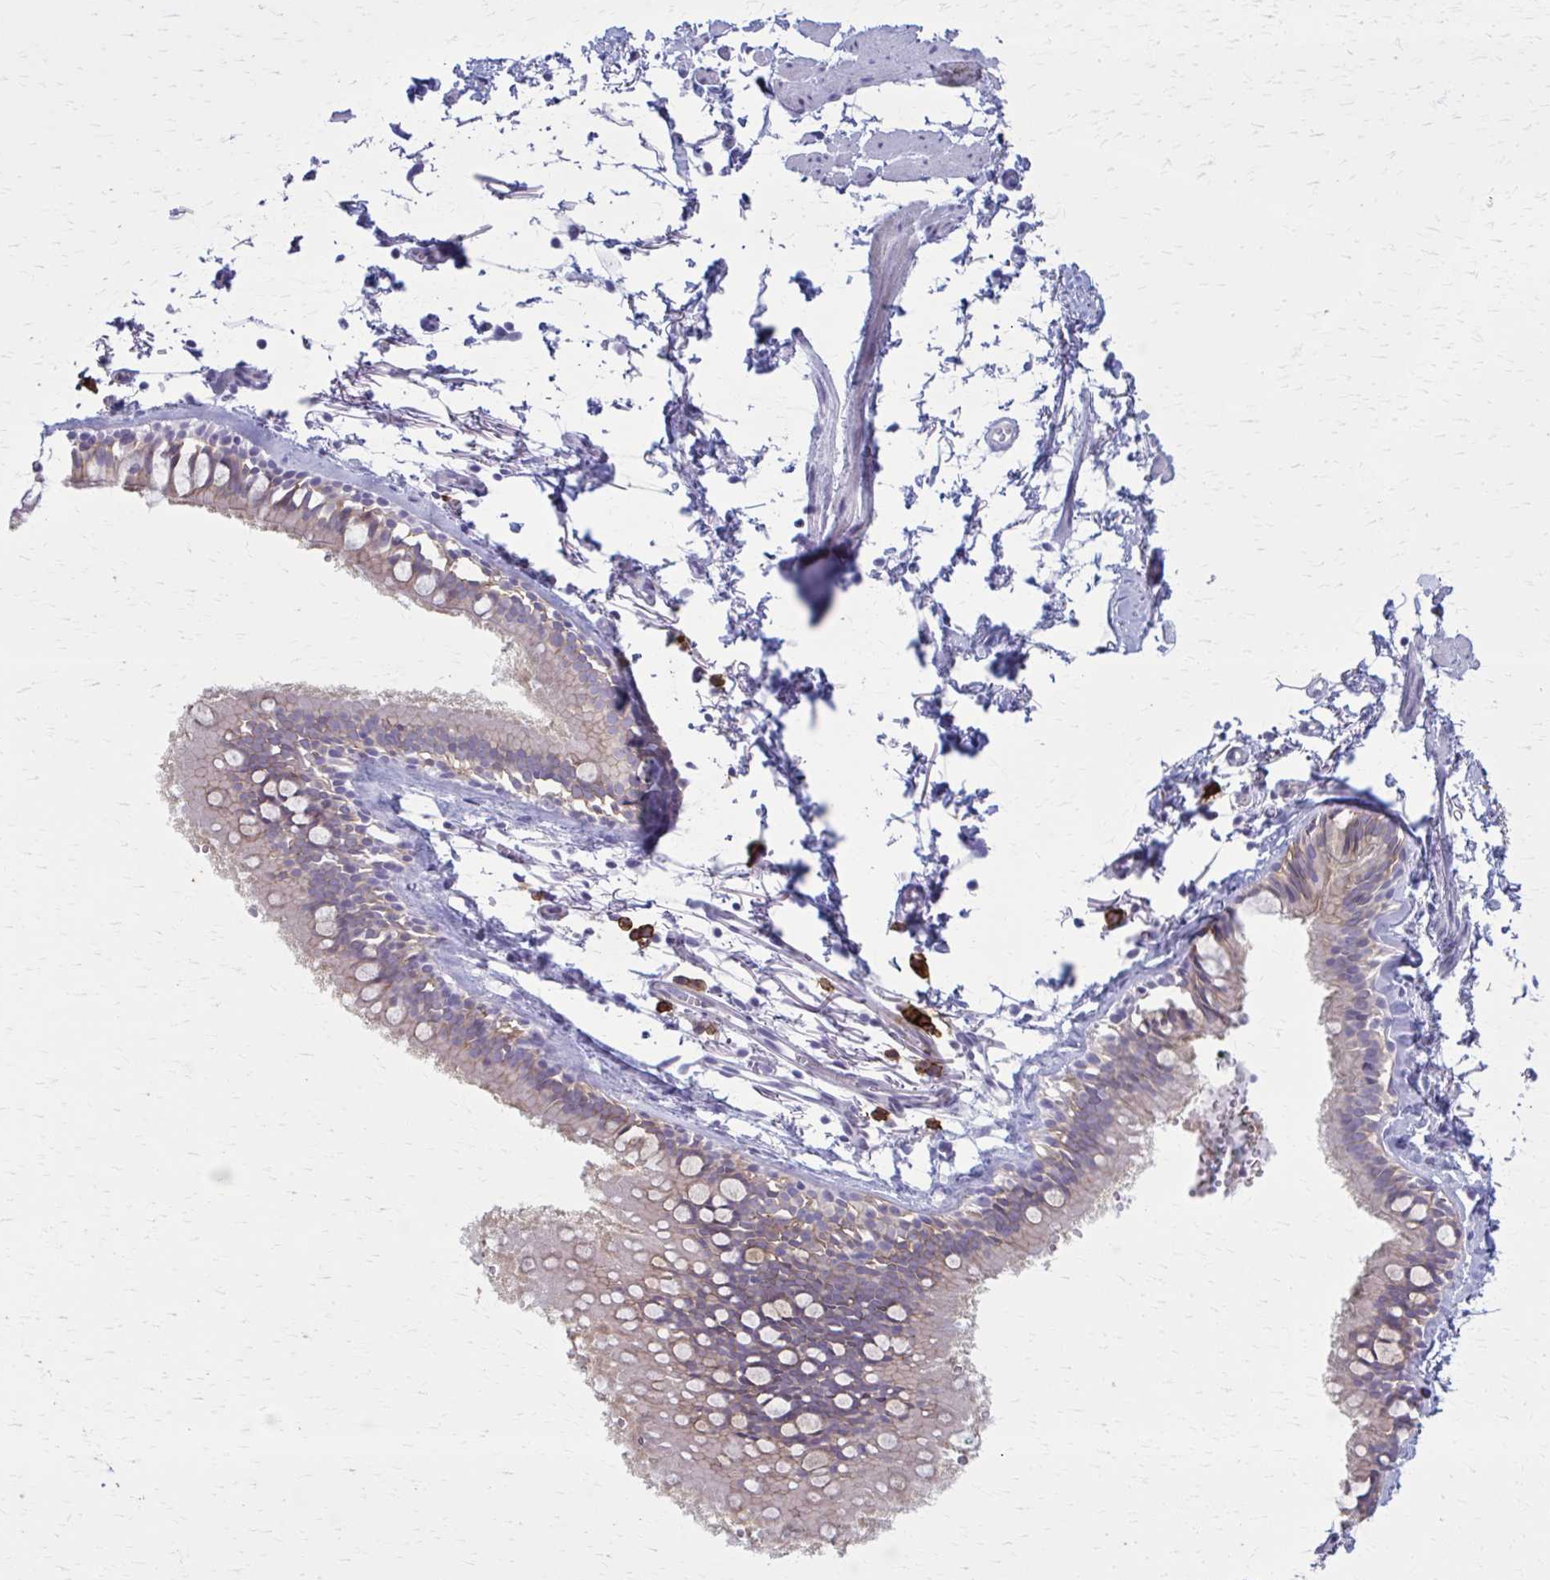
{"staining": {"intensity": "moderate", "quantity": "<25%", "location": "cytoplasmic/membranous"}, "tissue": "bronchus", "cell_type": "Respiratory epithelial cells", "image_type": "normal", "snomed": [{"axis": "morphology", "description": "Normal tissue, NOS"}, {"axis": "topography", "description": "Cartilage tissue"}, {"axis": "topography", "description": "Bronchus"}, {"axis": "topography", "description": "Peripheral nerve tissue"}], "caption": "Immunohistochemical staining of benign human bronchus demonstrates low levels of moderate cytoplasmic/membranous positivity in approximately <25% of respiratory epithelial cells. (DAB (3,3'-diaminobenzidine) IHC with brightfield microscopy, high magnification).", "gene": "CD38", "patient": {"sex": "female", "age": 59}}